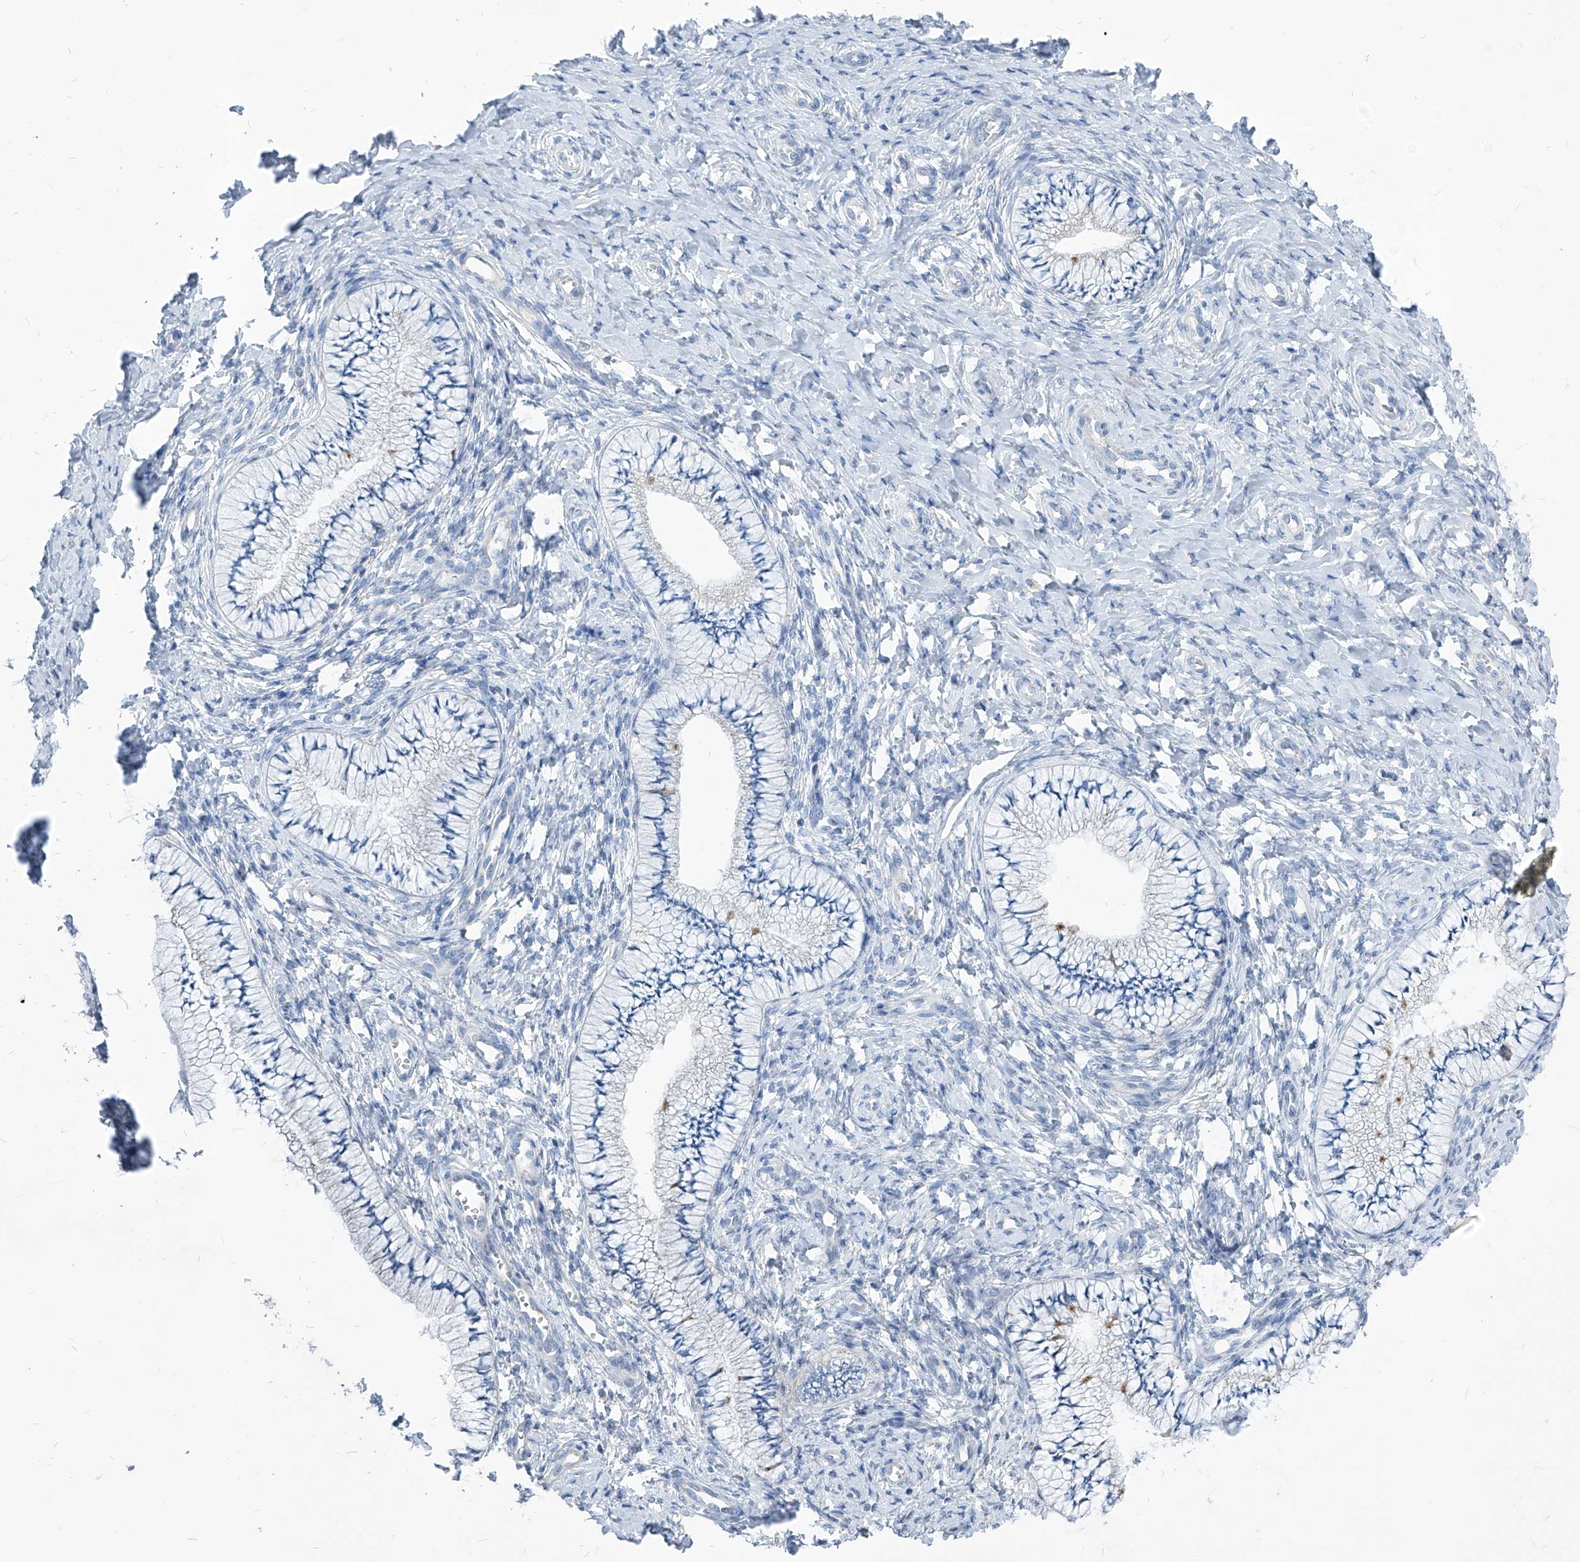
{"staining": {"intensity": "negative", "quantity": "none", "location": "none"}, "tissue": "cervix", "cell_type": "Glandular cells", "image_type": "normal", "snomed": [{"axis": "morphology", "description": "Normal tissue, NOS"}, {"axis": "topography", "description": "Cervix"}], "caption": "DAB (3,3'-diaminobenzidine) immunohistochemical staining of unremarkable human cervix exhibits no significant expression in glandular cells. (Stains: DAB (3,3'-diaminobenzidine) immunohistochemistry (IHC) with hematoxylin counter stain, Microscopy: brightfield microscopy at high magnification).", "gene": "AGPS", "patient": {"sex": "female", "age": 36}}